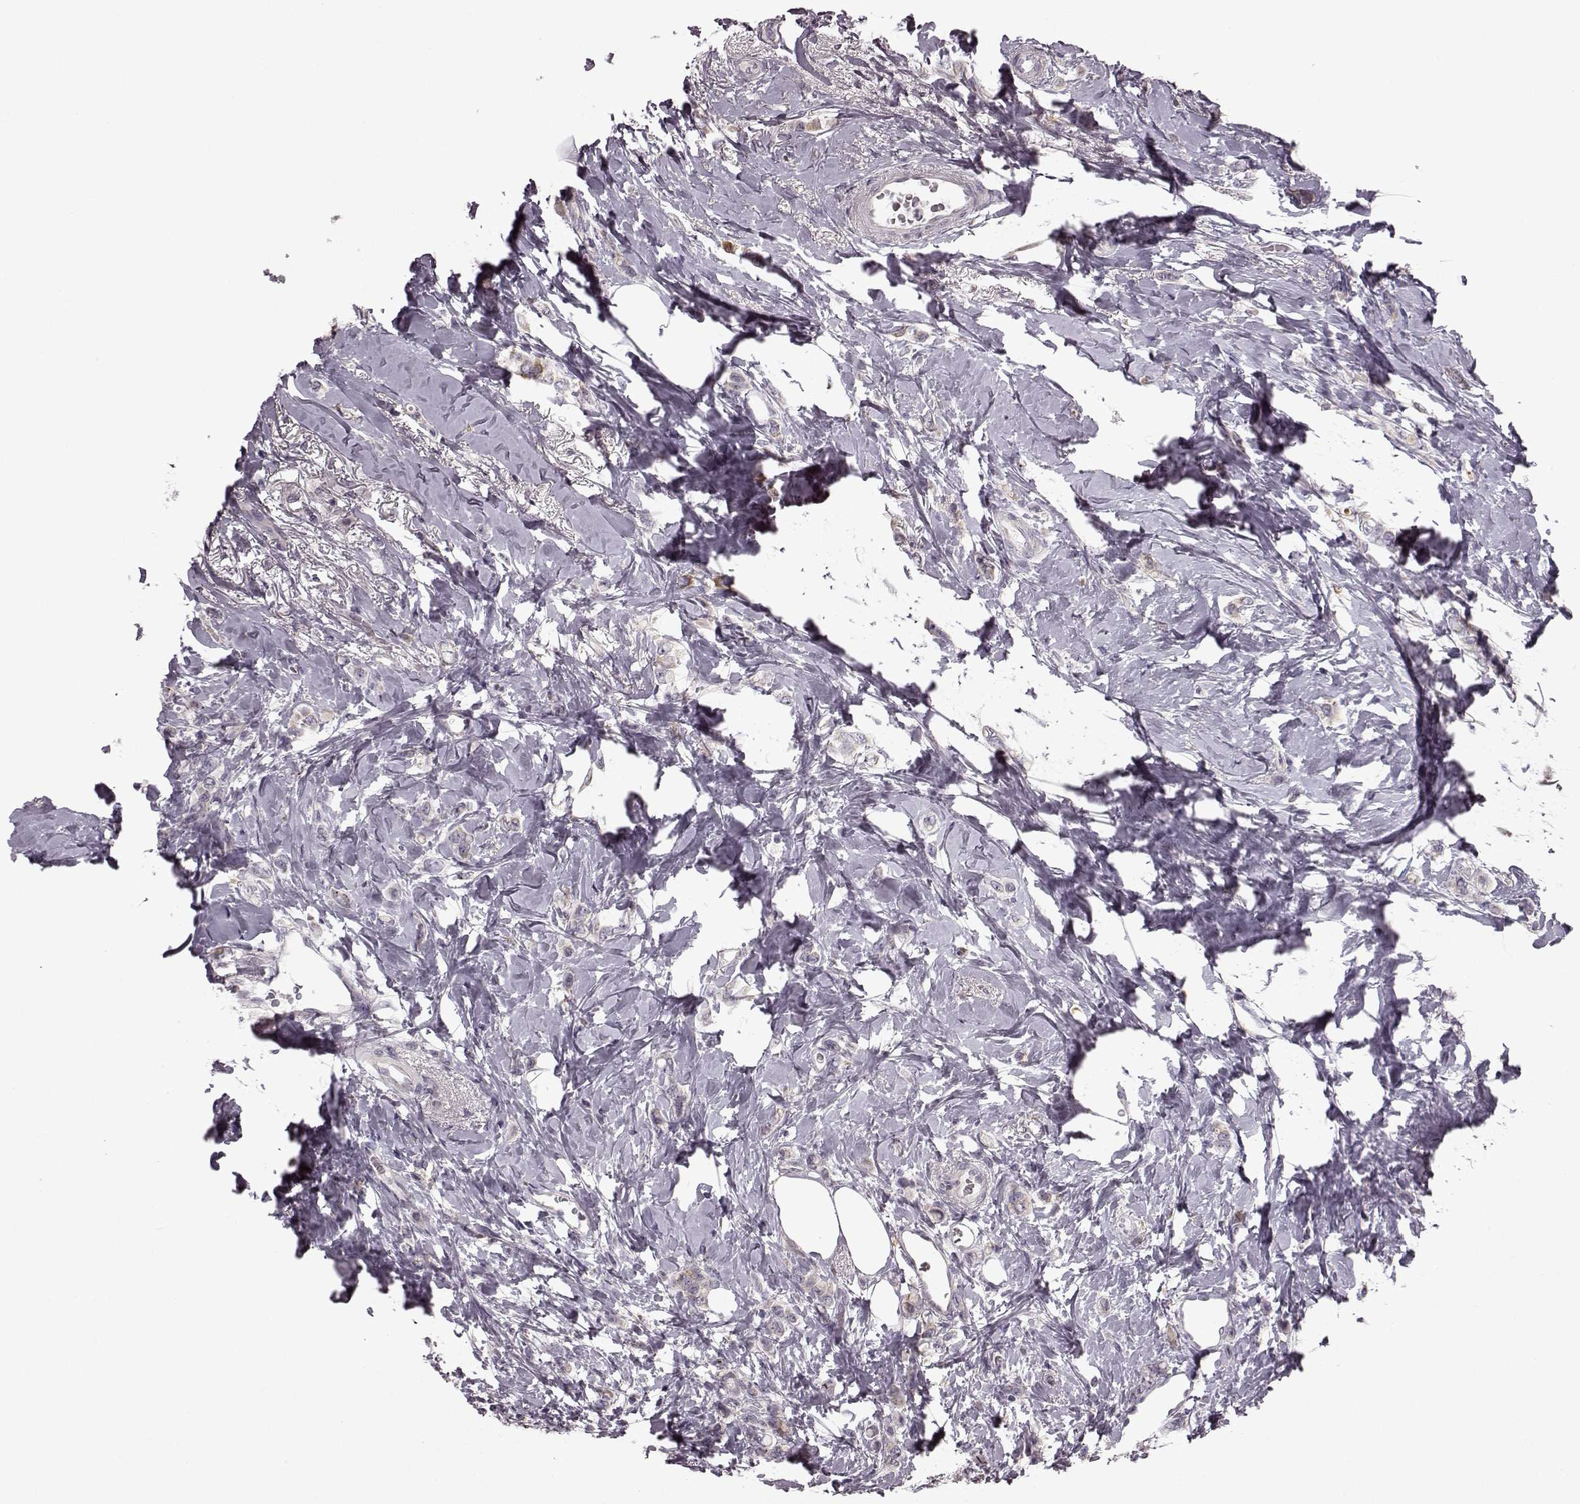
{"staining": {"intensity": "weak", "quantity": "<25%", "location": "cytoplasmic/membranous"}, "tissue": "breast cancer", "cell_type": "Tumor cells", "image_type": "cancer", "snomed": [{"axis": "morphology", "description": "Lobular carcinoma"}, {"axis": "topography", "description": "Breast"}], "caption": "Tumor cells are negative for protein expression in human breast cancer.", "gene": "HMMR", "patient": {"sex": "female", "age": 66}}